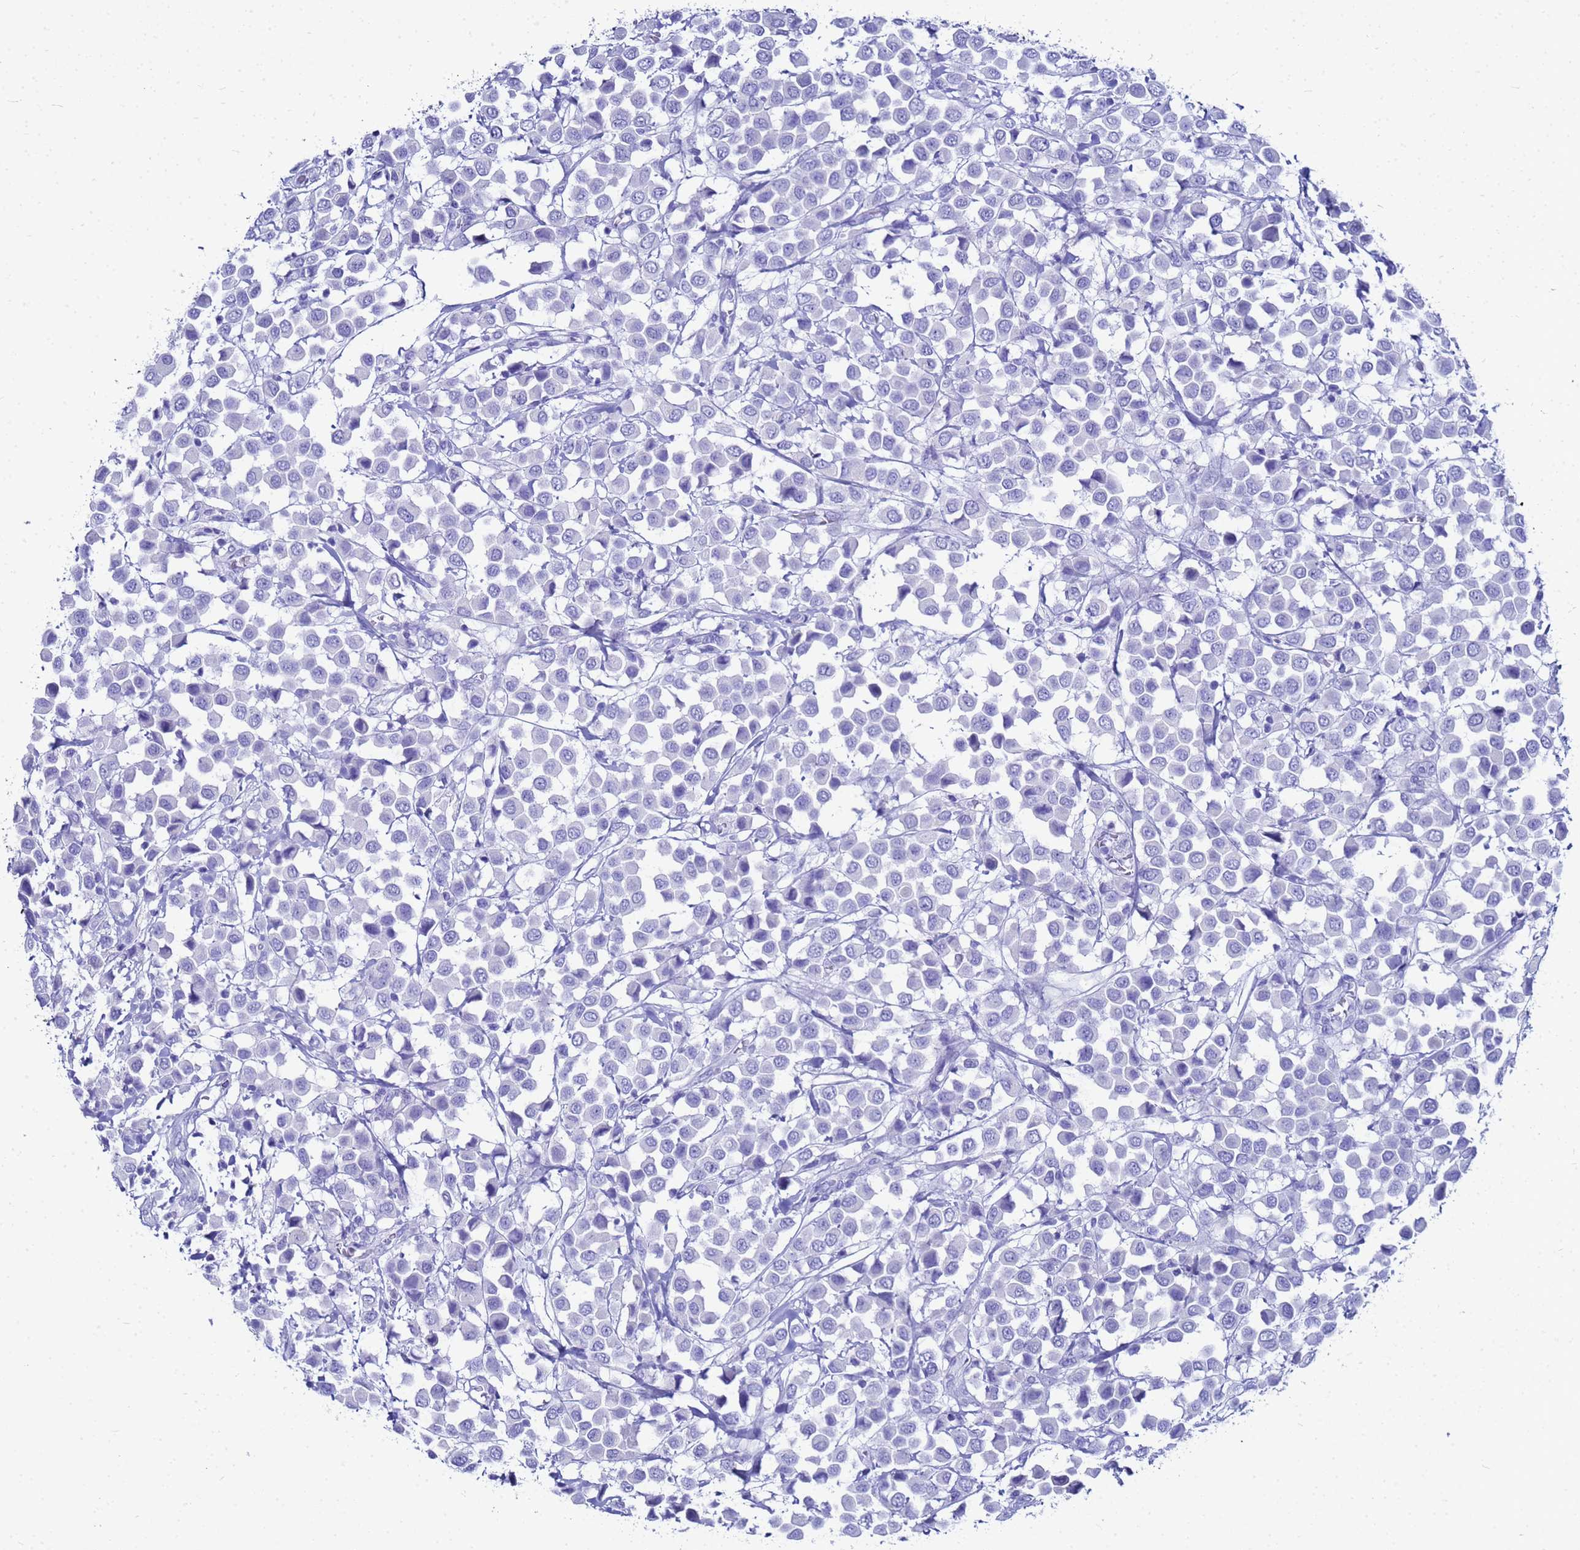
{"staining": {"intensity": "negative", "quantity": "none", "location": "none"}, "tissue": "breast cancer", "cell_type": "Tumor cells", "image_type": "cancer", "snomed": [{"axis": "morphology", "description": "Duct carcinoma"}, {"axis": "topography", "description": "Breast"}], "caption": "The image reveals no staining of tumor cells in breast infiltrating ductal carcinoma.", "gene": "CKB", "patient": {"sex": "female", "age": 61}}